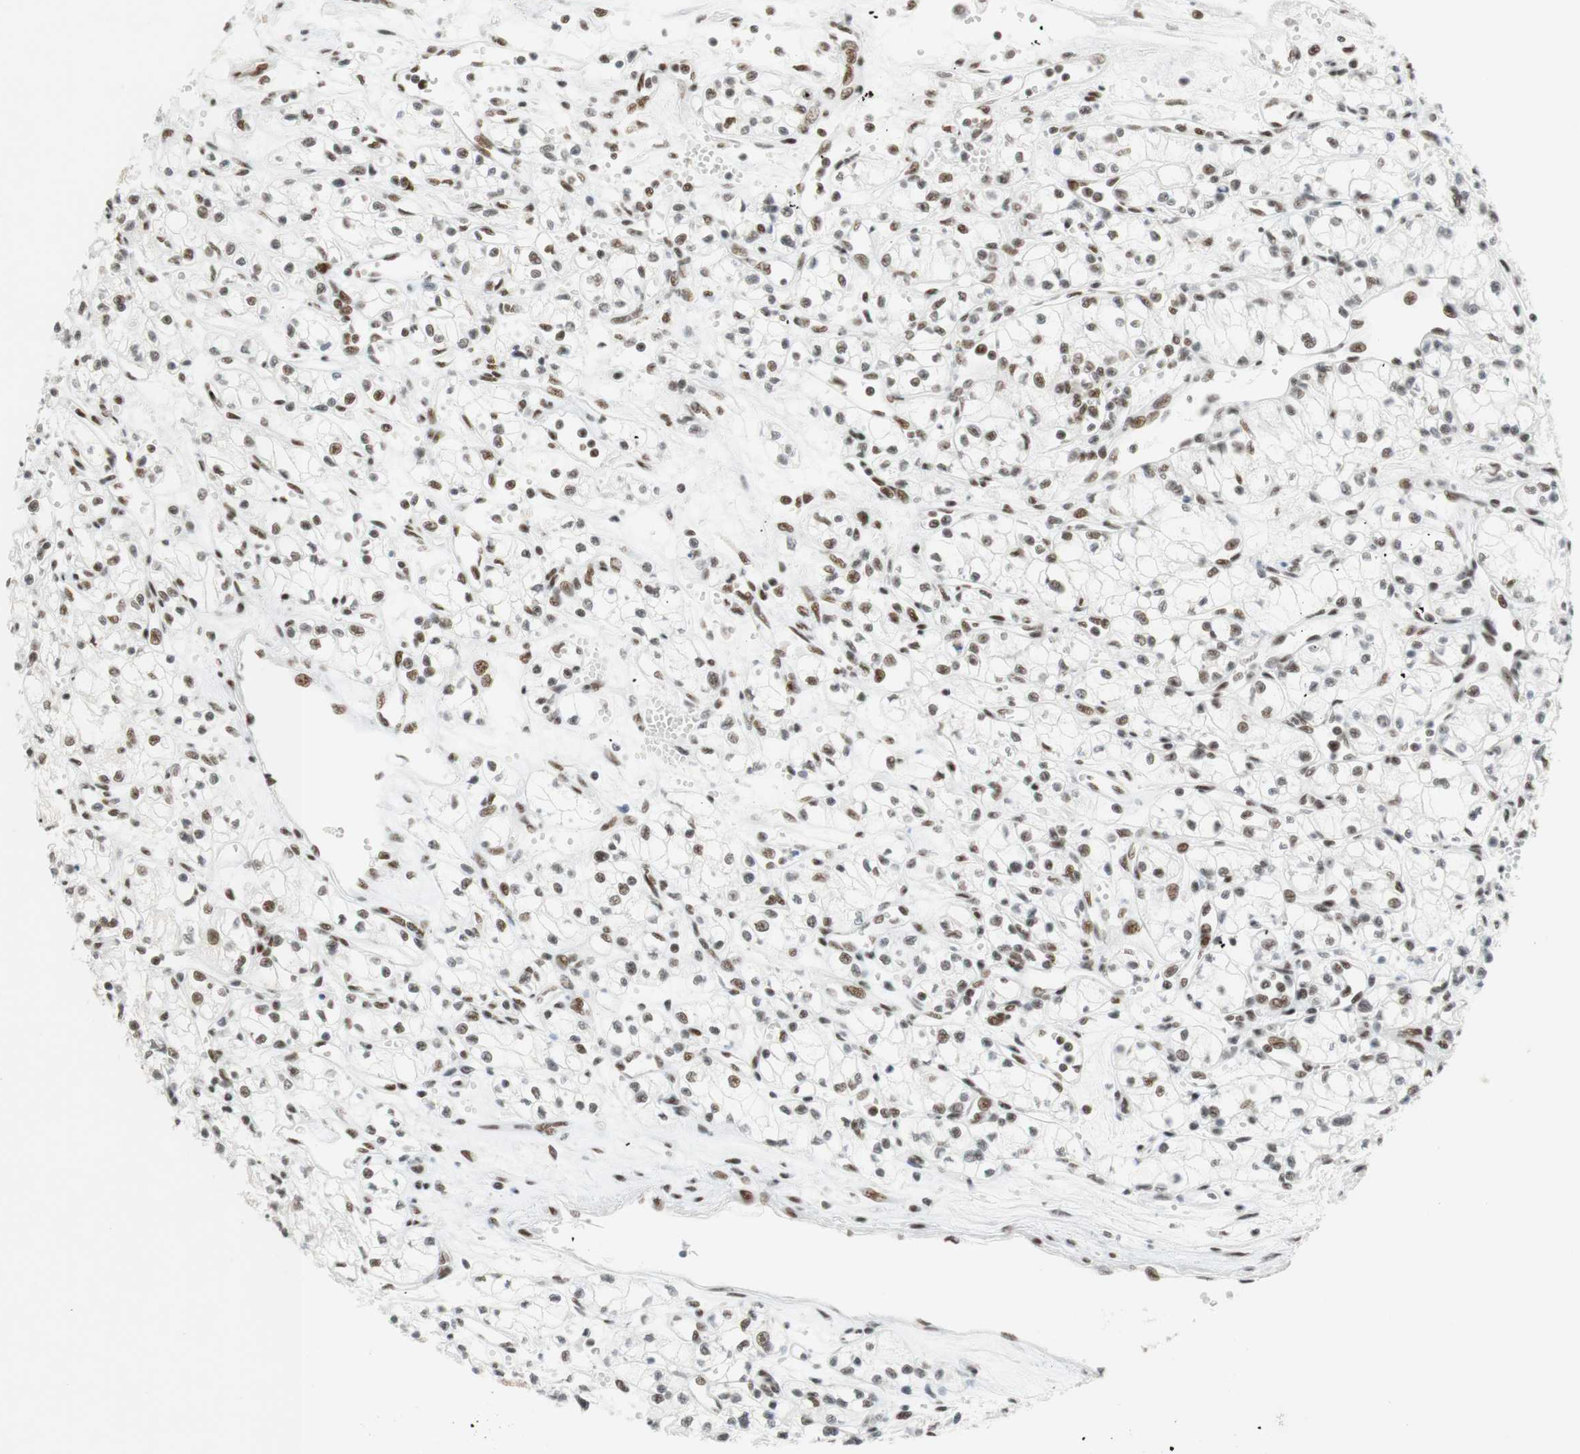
{"staining": {"intensity": "moderate", "quantity": "<25%", "location": "nuclear"}, "tissue": "renal cancer", "cell_type": "Tumor cells", "image_type": "cancer", "snomed": [{"axis": "morphology", "description": "Normal tissue, NOS"}, {"axis": "morphology", "description": "Adenocarcinoma, NOS"}, {"axis": "topography", "description": "Kidney"}], "caption": "Immunohistochemistry photomicrograph of adenocarcinoma (renal) stained for a protein (brown), which displays low levels of moderate nuclear positivity in approximately <25% of tumor cells.", "gene": "RNF20", "patient": {"sex": "male", "age": 59}}